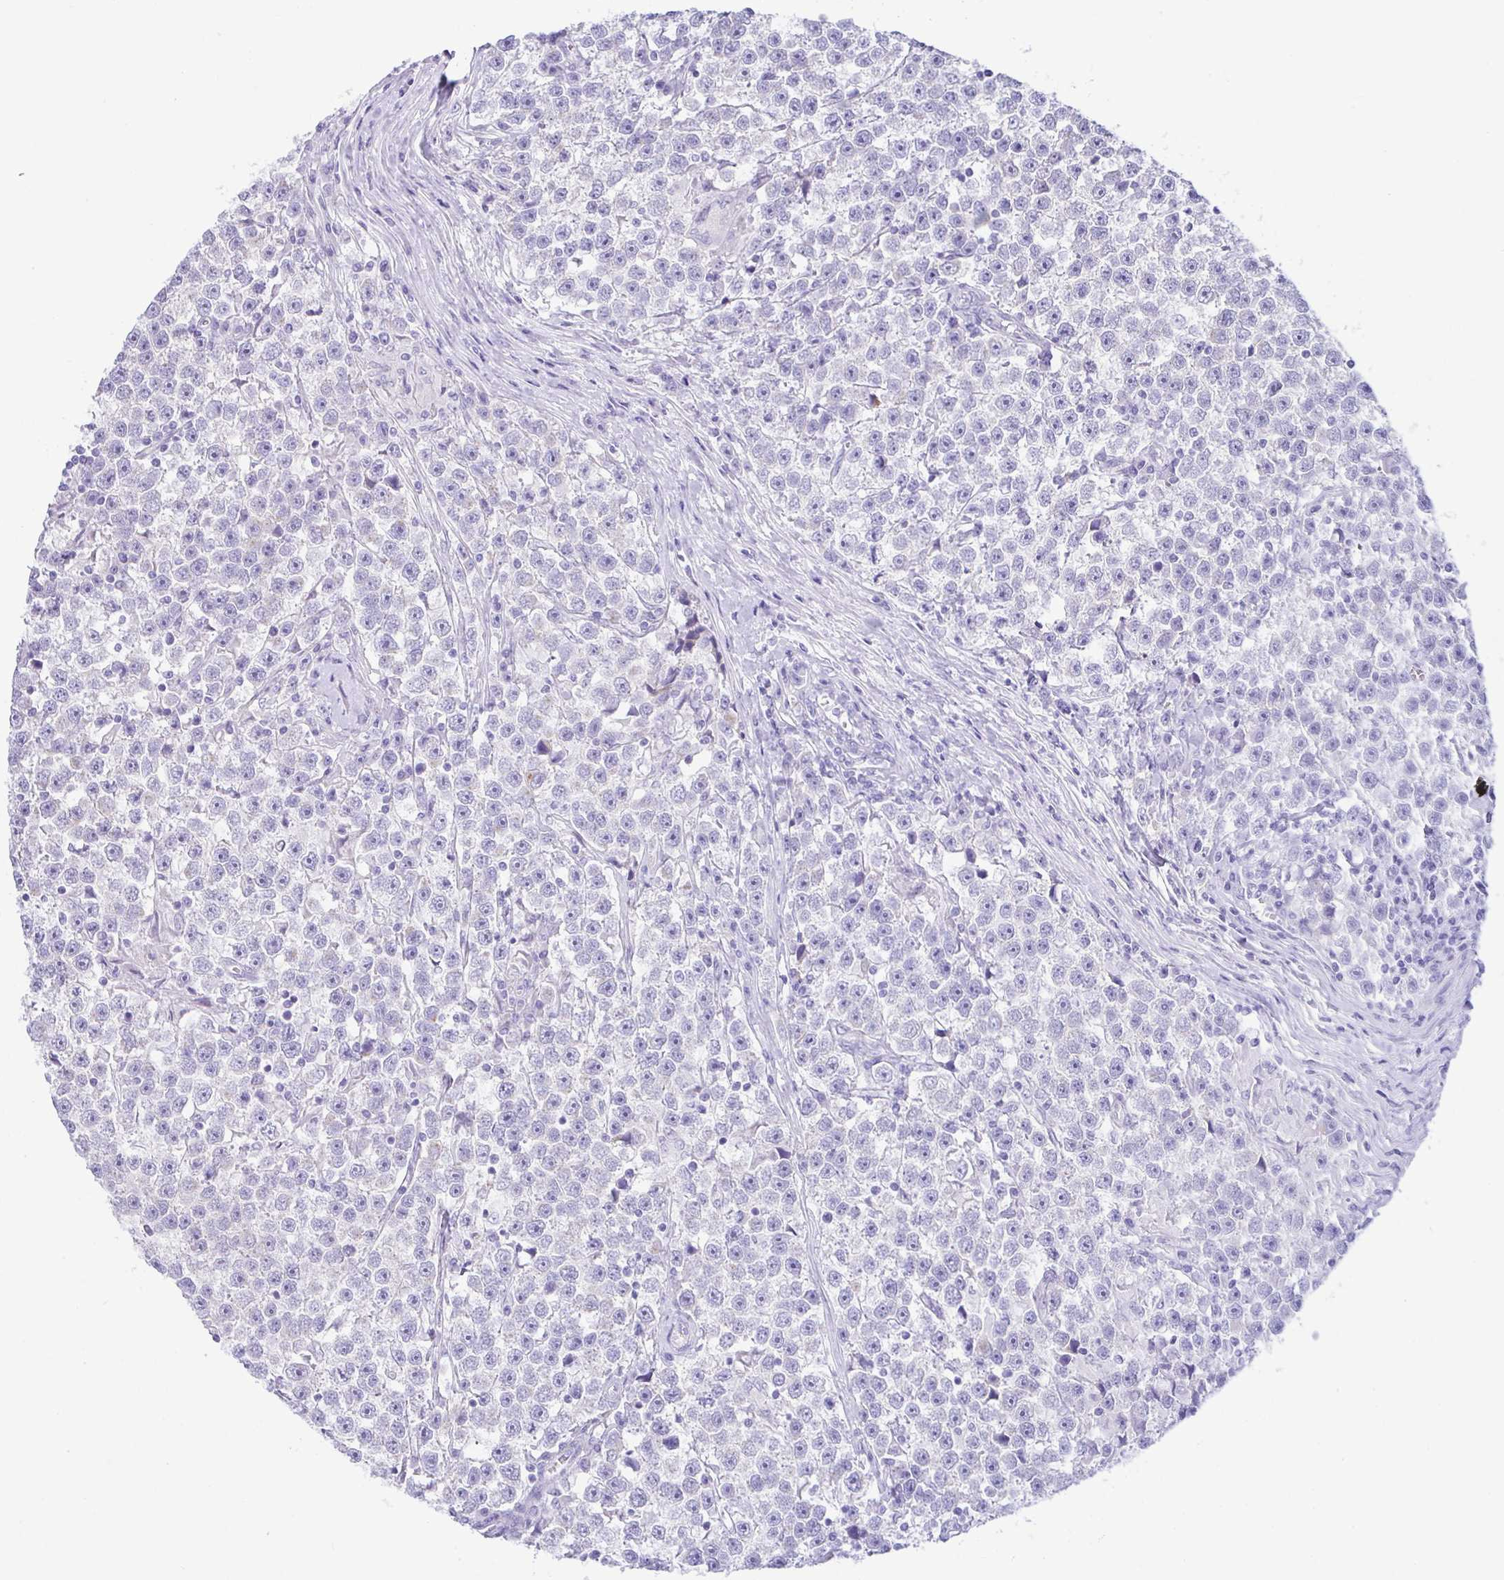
{"staining": {"intensity": "negative", "quantity": "none", "location": "none"}, "tissue": "testis cancer", "cell_type": "Tumor cells", "image_type": "cancer", "snomed": [{"axis": "morphology", "description": "Seminoma, NOS"}, {"axis": "topography", "description": "Testis"}], "caption": "IHC histopathology image of neoplastic tissue: testis seminoma stained with DAB demonstrates no significant protein expression in tumor cells.", "gene": "FAM177A1", "patient": {"sex": "male", "age": 31}}